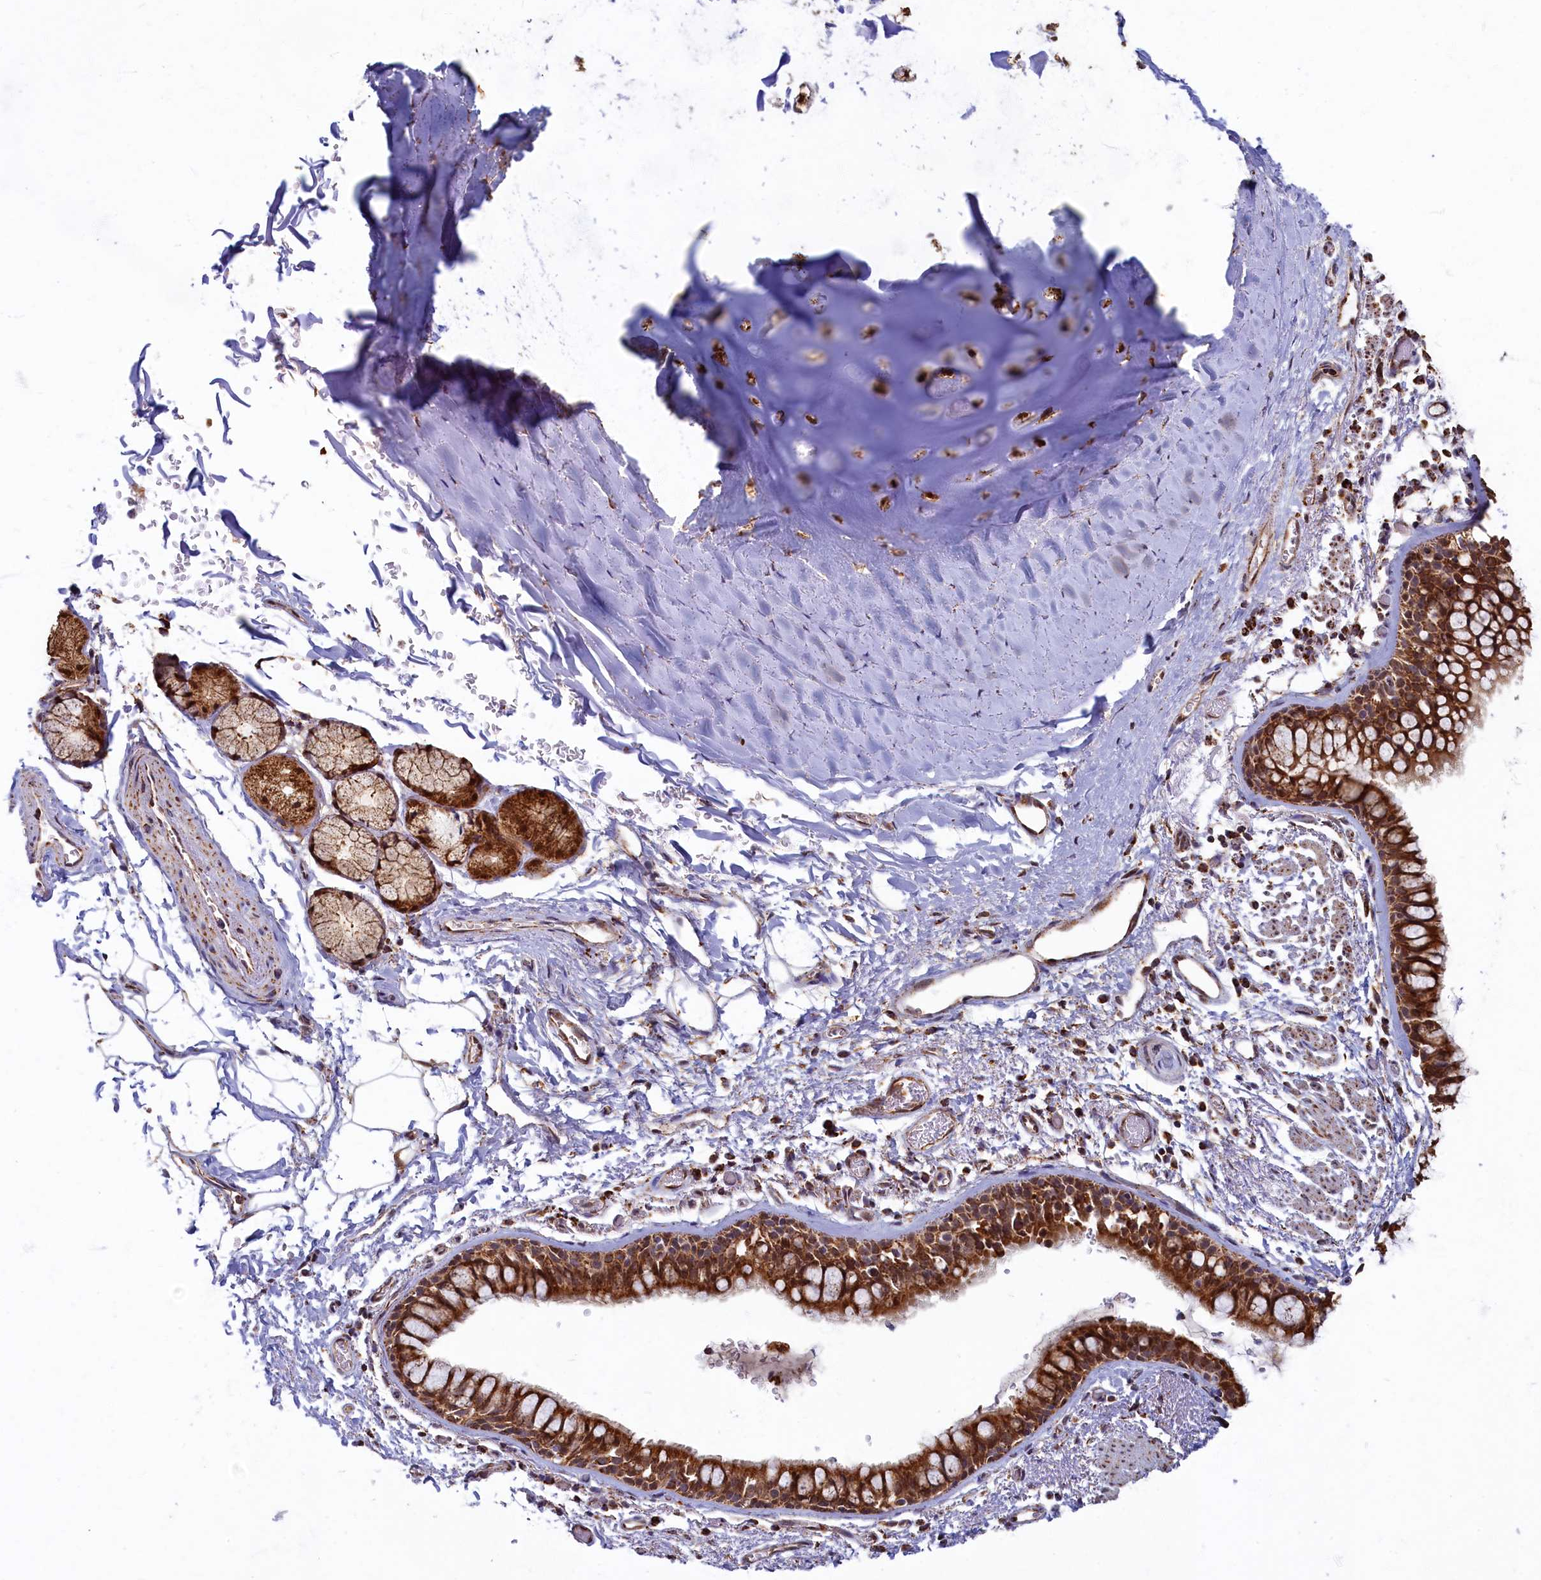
{"staining": {"intensity": "strong", "quantity": ">75%", "location": "cytoplasmic/membranous"}, "tissue": "bronchus", "cell_type": "Respiratory epithelial cells", "image_type": "normal", "snomed": [{"axis": "morphology", "description": "Normal tissue, NOS"}, {"axis": "topography", "description": "Bronchus"}], "caption": "This is a photomicrograph of immunohistochemistry staining of normal bronchus, which shows strong positivity in the cytoplasmic/membranous of respiratory epithelial cells.", "gene": "SPR", "patient": {"sex": "male", "age": 65}}